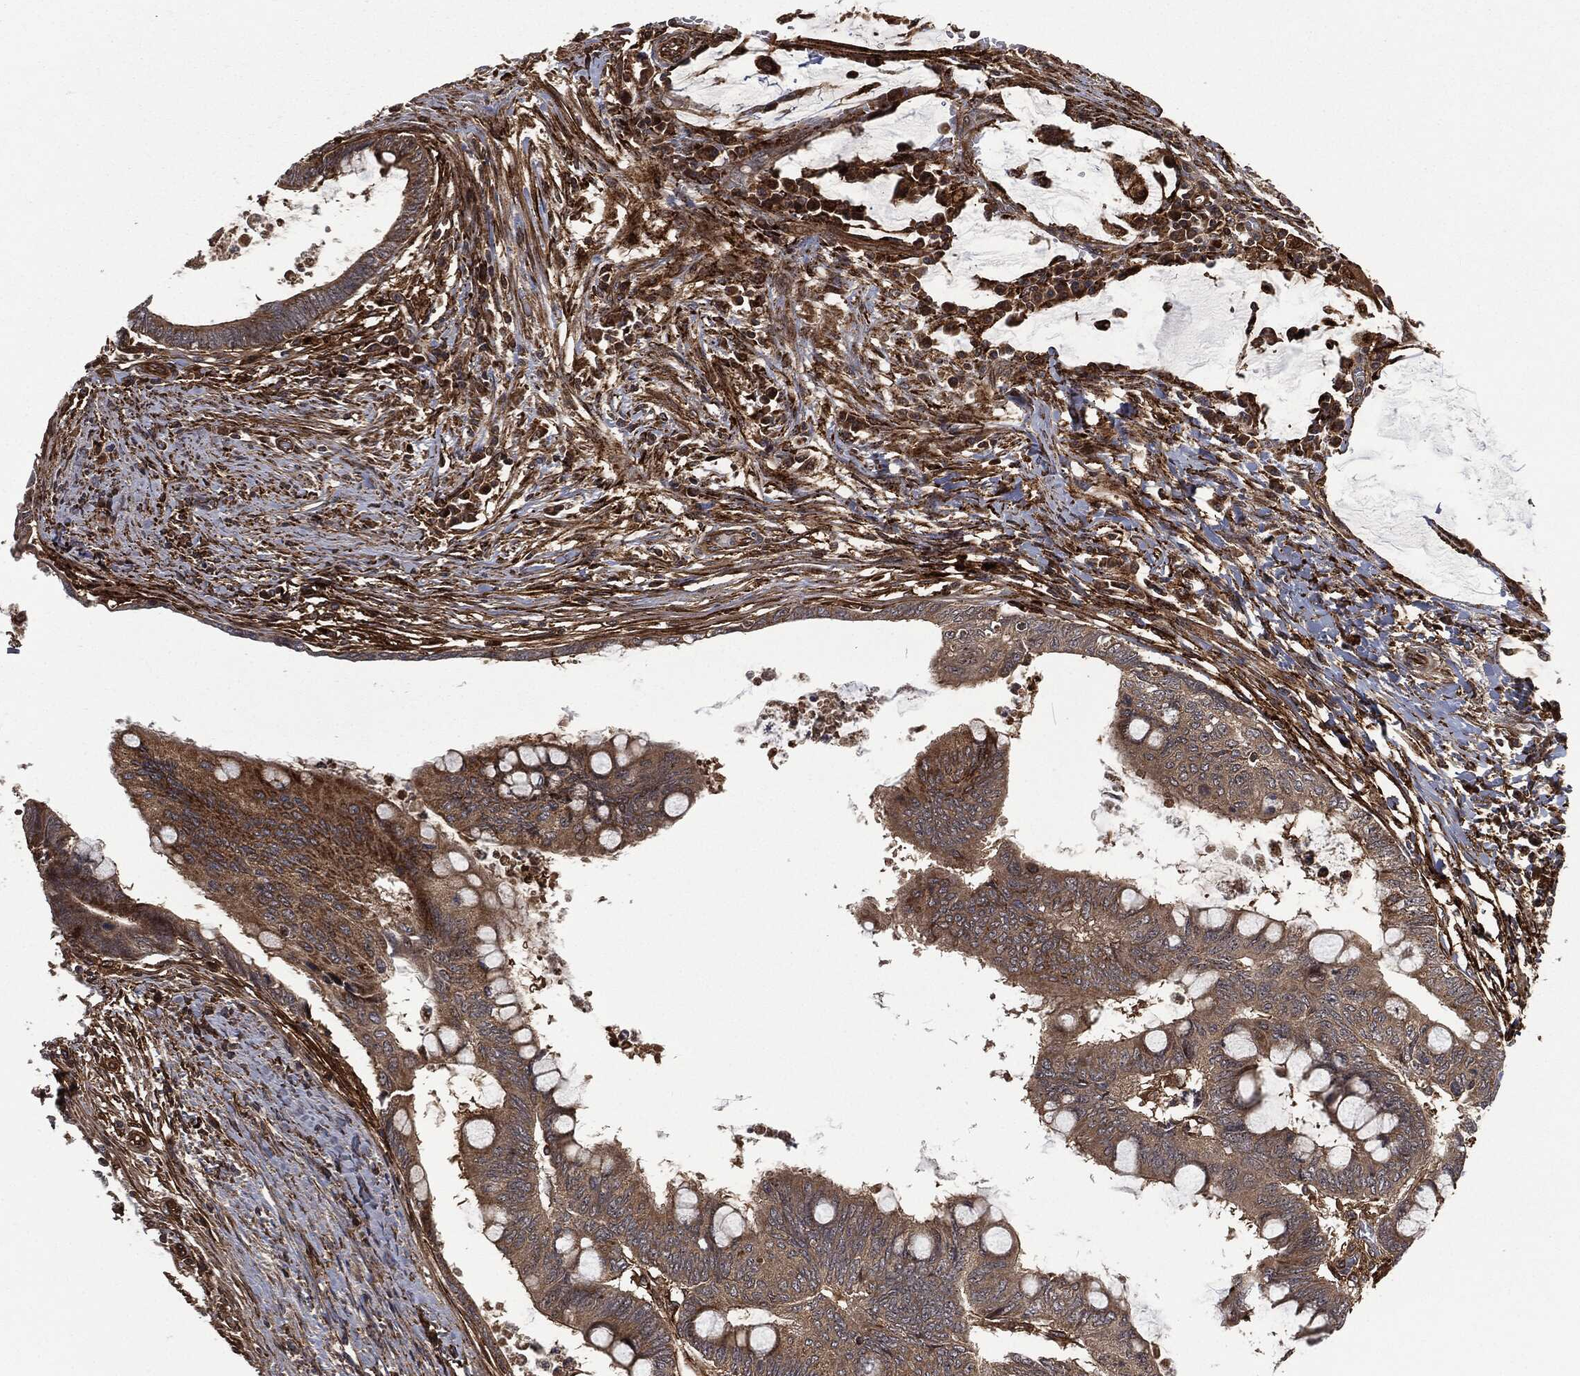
{"staining": {"intensity": "weak", "quantity": ">75%", "location": "cytoplasmic/membranous"}, "tissue": "colorectal cancer", "cell_type": "Tumor cells", "image_type": "cancer", "snomed": [{"axis": "morphology", "description": "Normal tissue, NOS"}, {"axis": "morphology", "description": "Adenocarcinoma, NOS"}, {"axis": "topography", "description": "Rectum"}, {"axis": "topography", "description": "Peripheral nerve tissue"}], "caption": "A photomicrograph of colorectal cancer stained for a protein displays weak cytoplasmic/membranous brown staining in tumor cells.", "gene": "RFTN1", "patient": {"sex": "male", "age": 92}}